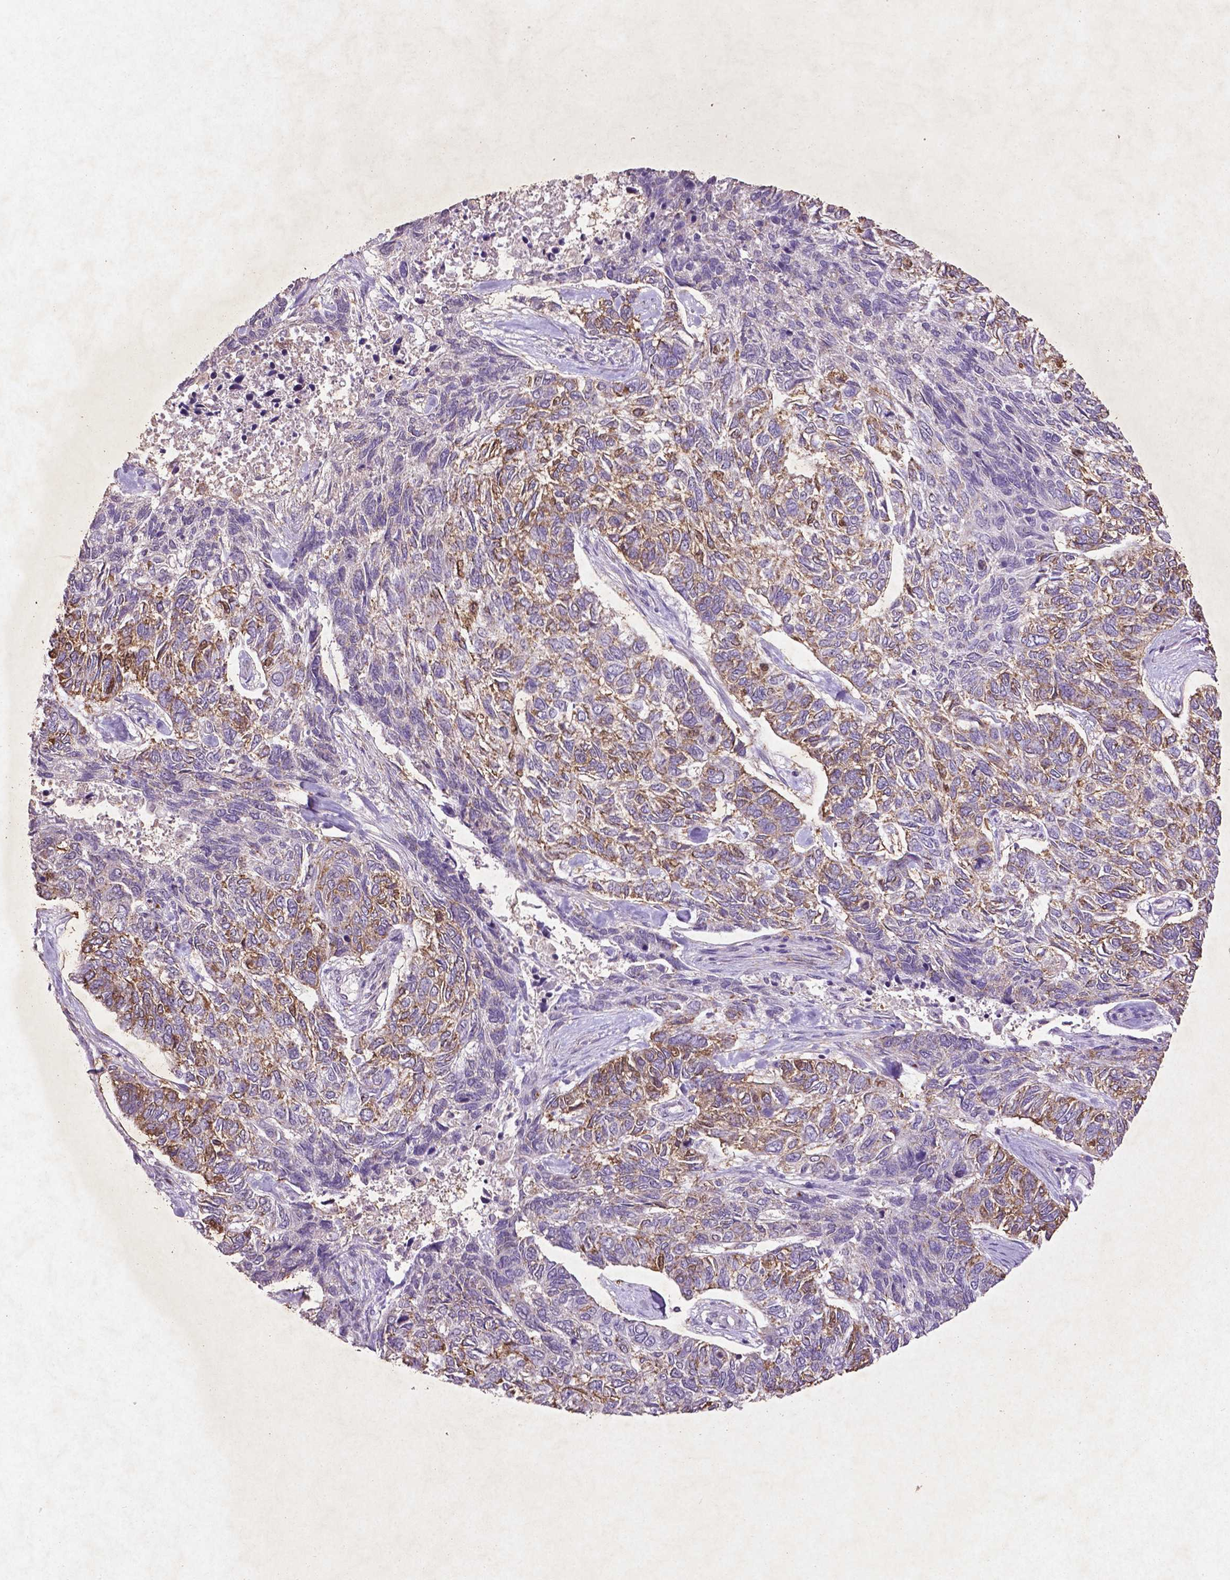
{"staining": {"intensity": "moderate", "quantity": "25%-75%", "location": "cytoplasmic/membranous"}, "tissue": "skin cancer", "cell_type": "Tumor cells", "image_type": "cancer", "snomed": [{"axis": "morphology", "description": "Basal cell carcinoma"}, {"axis": "topography", "description": "Skin"}], "caption": "Protein expression analysis of skin cancer (basal cell carcinoma) reveals moderate cytoplasmic/membranous expression in approximately 25%-75% of tumor cells.", "gene": "MTOR", "patient": {"sex": "female", "age": 65}}